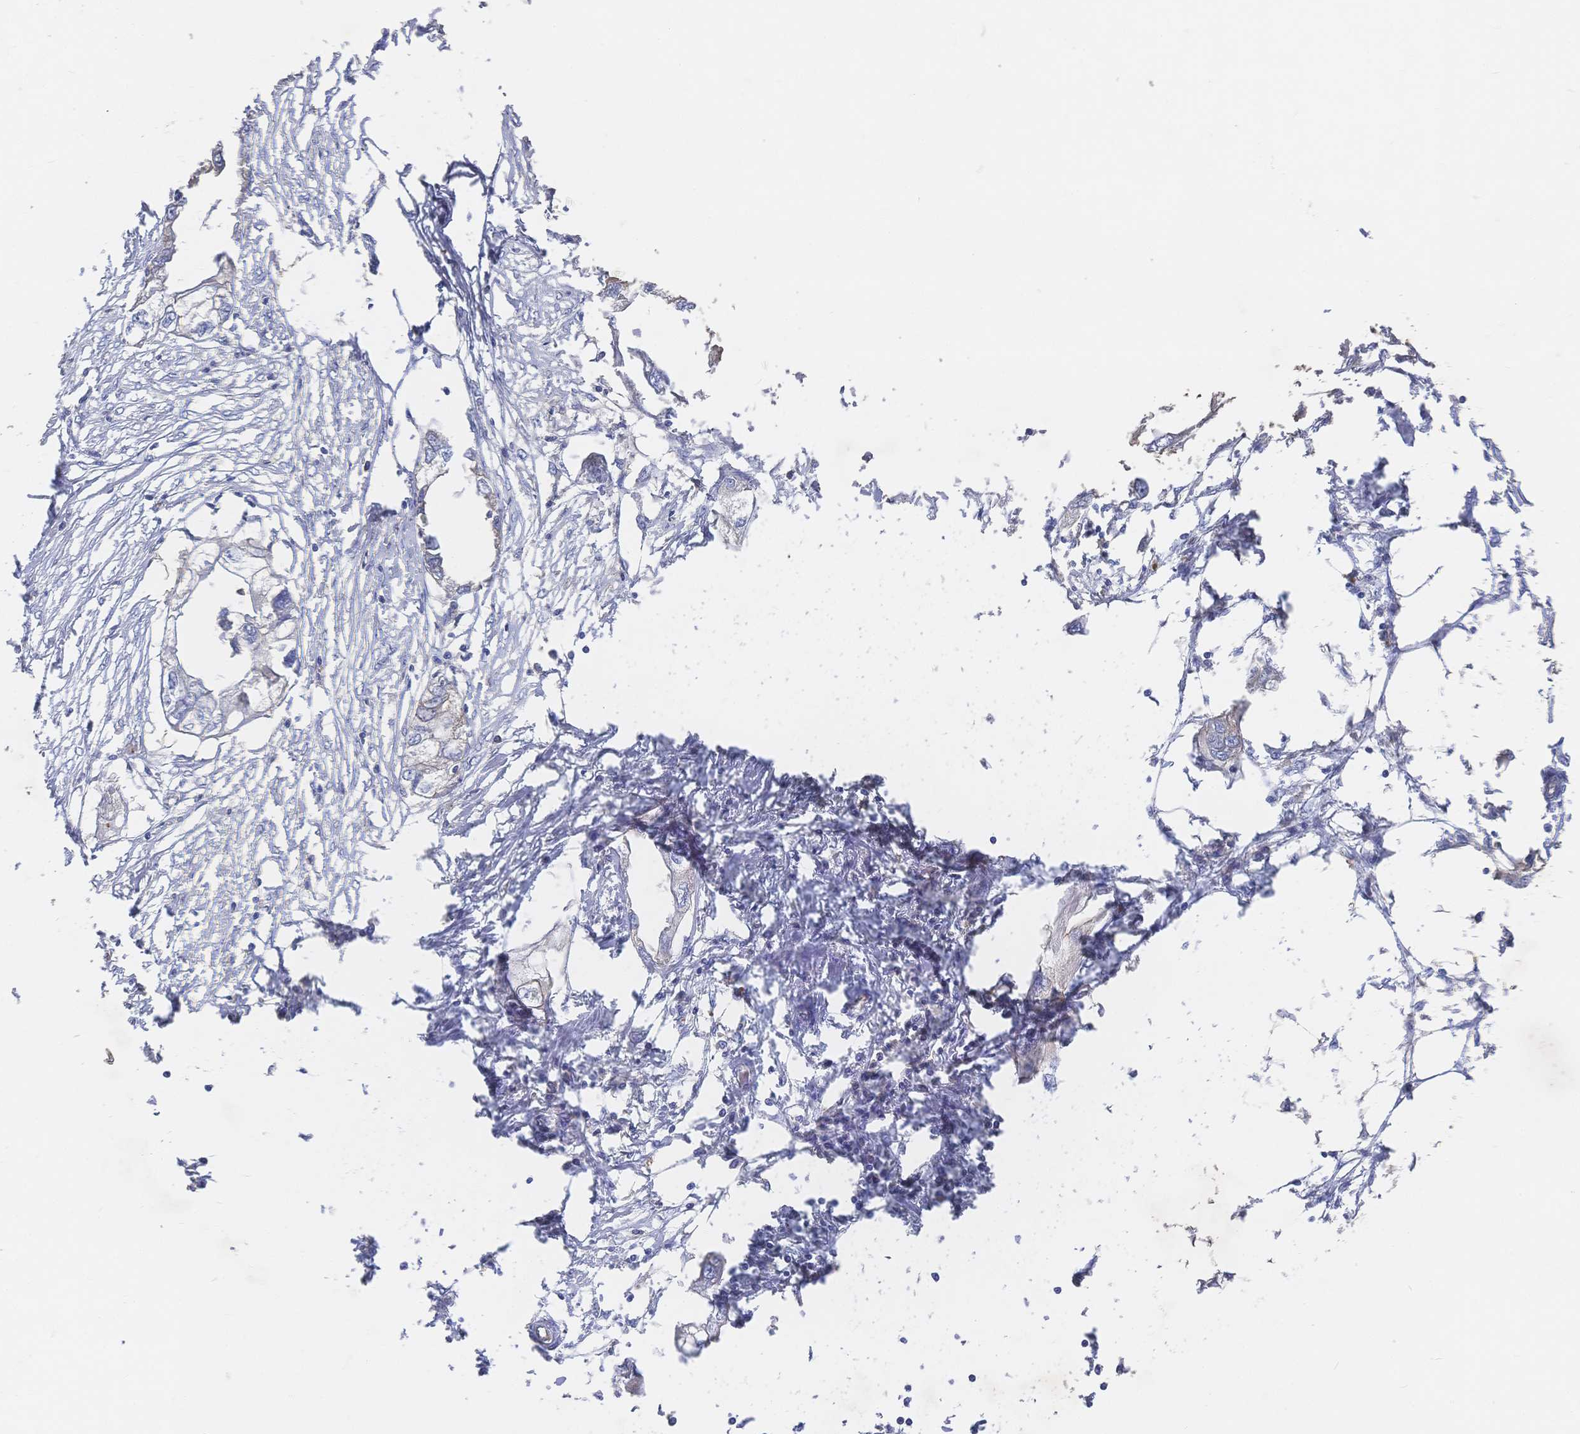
{"staining": {"intensity": "negative", "quantity": "none", "location": "none"}, "tissue": "endometrial cancer", "cell_type": "Tumor cells", "image_type": "cancer", "snomed": [{"axis": "morphology", "description": "Adenocarcinoma, NOS"}, {"axis": "morphology", "description": "Adenocarcinoma, metastatic, NOS"}, {"axis": "topography", "description": "Adipose tissue"}, {"axis": "topography", "description": "Endometrium"}], "caption": "Immunohistochemistry (IHC) histopathology image of human endometrial metastatic adenocarcinoma stained for a protein (brown), which shows no expression in tumor cells. (Immunohistochemistry, brightfield microscopy, high magnification).", "gene": "F11R", "patient": {"sex": "female", "age": 67}}